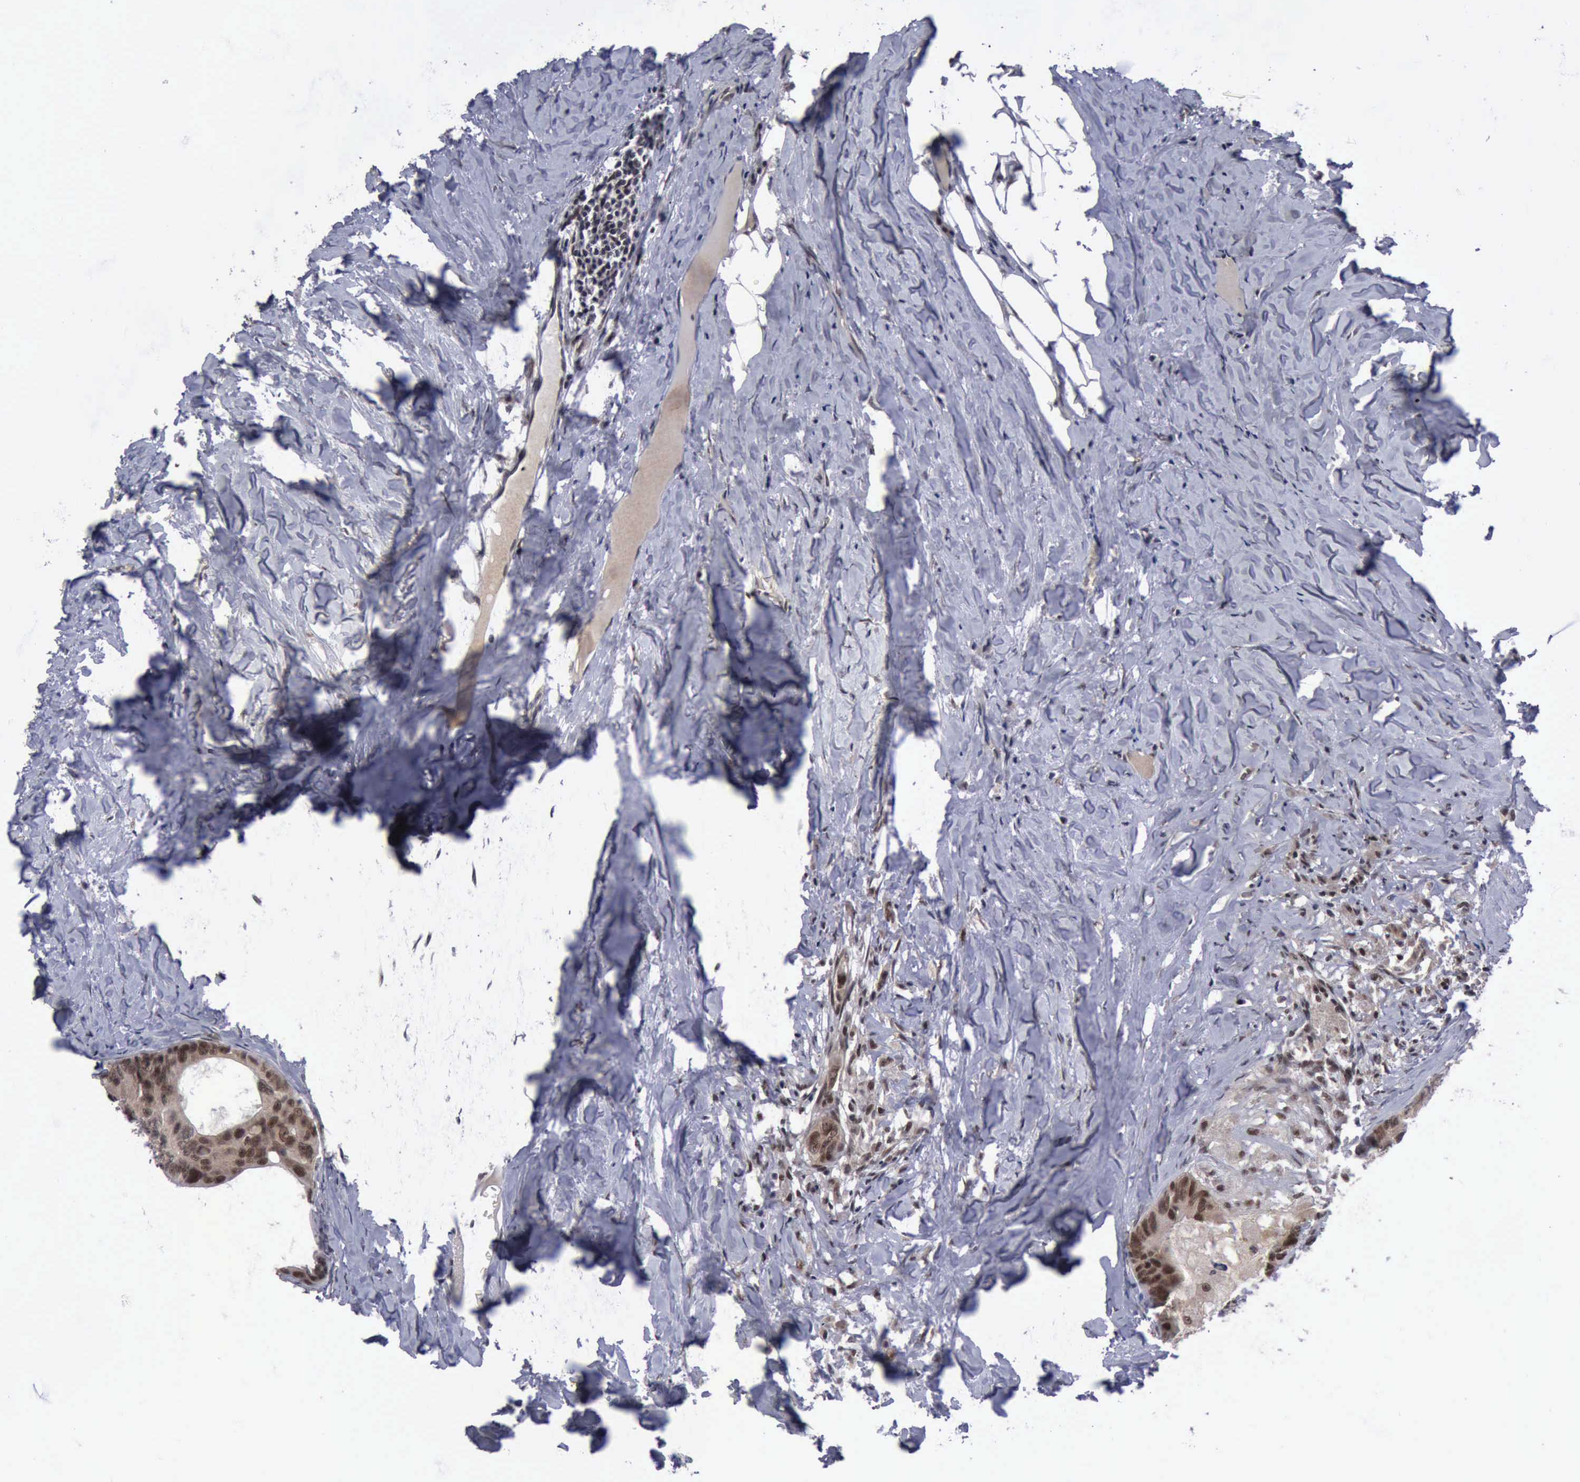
{"staining": {"intensity": "strong", "quantity": ">75%", "location": "cytoplasmic/membranous,nuclear"}, "tissue": "colorectal cancer", "cell_type": "Tumor cells", "image_type": "cancer", "snomed": [{"axis": "morphology", "description": "Adenocarcinoma, NOS"}, {"axis": "topography", "description": "Colon"}], "caption": "A high amount of strong cytoplasmic/membranous and nuclear staining is appreciated in approximately >75% of tumor cells in colorectal cancer tissue. (DAB (3,3'-diaminobenzidine) = brown stain, brightfield microscopy at high magnification).", "gene": "ATM", "patient": {"sex": "female", "age": 55}}